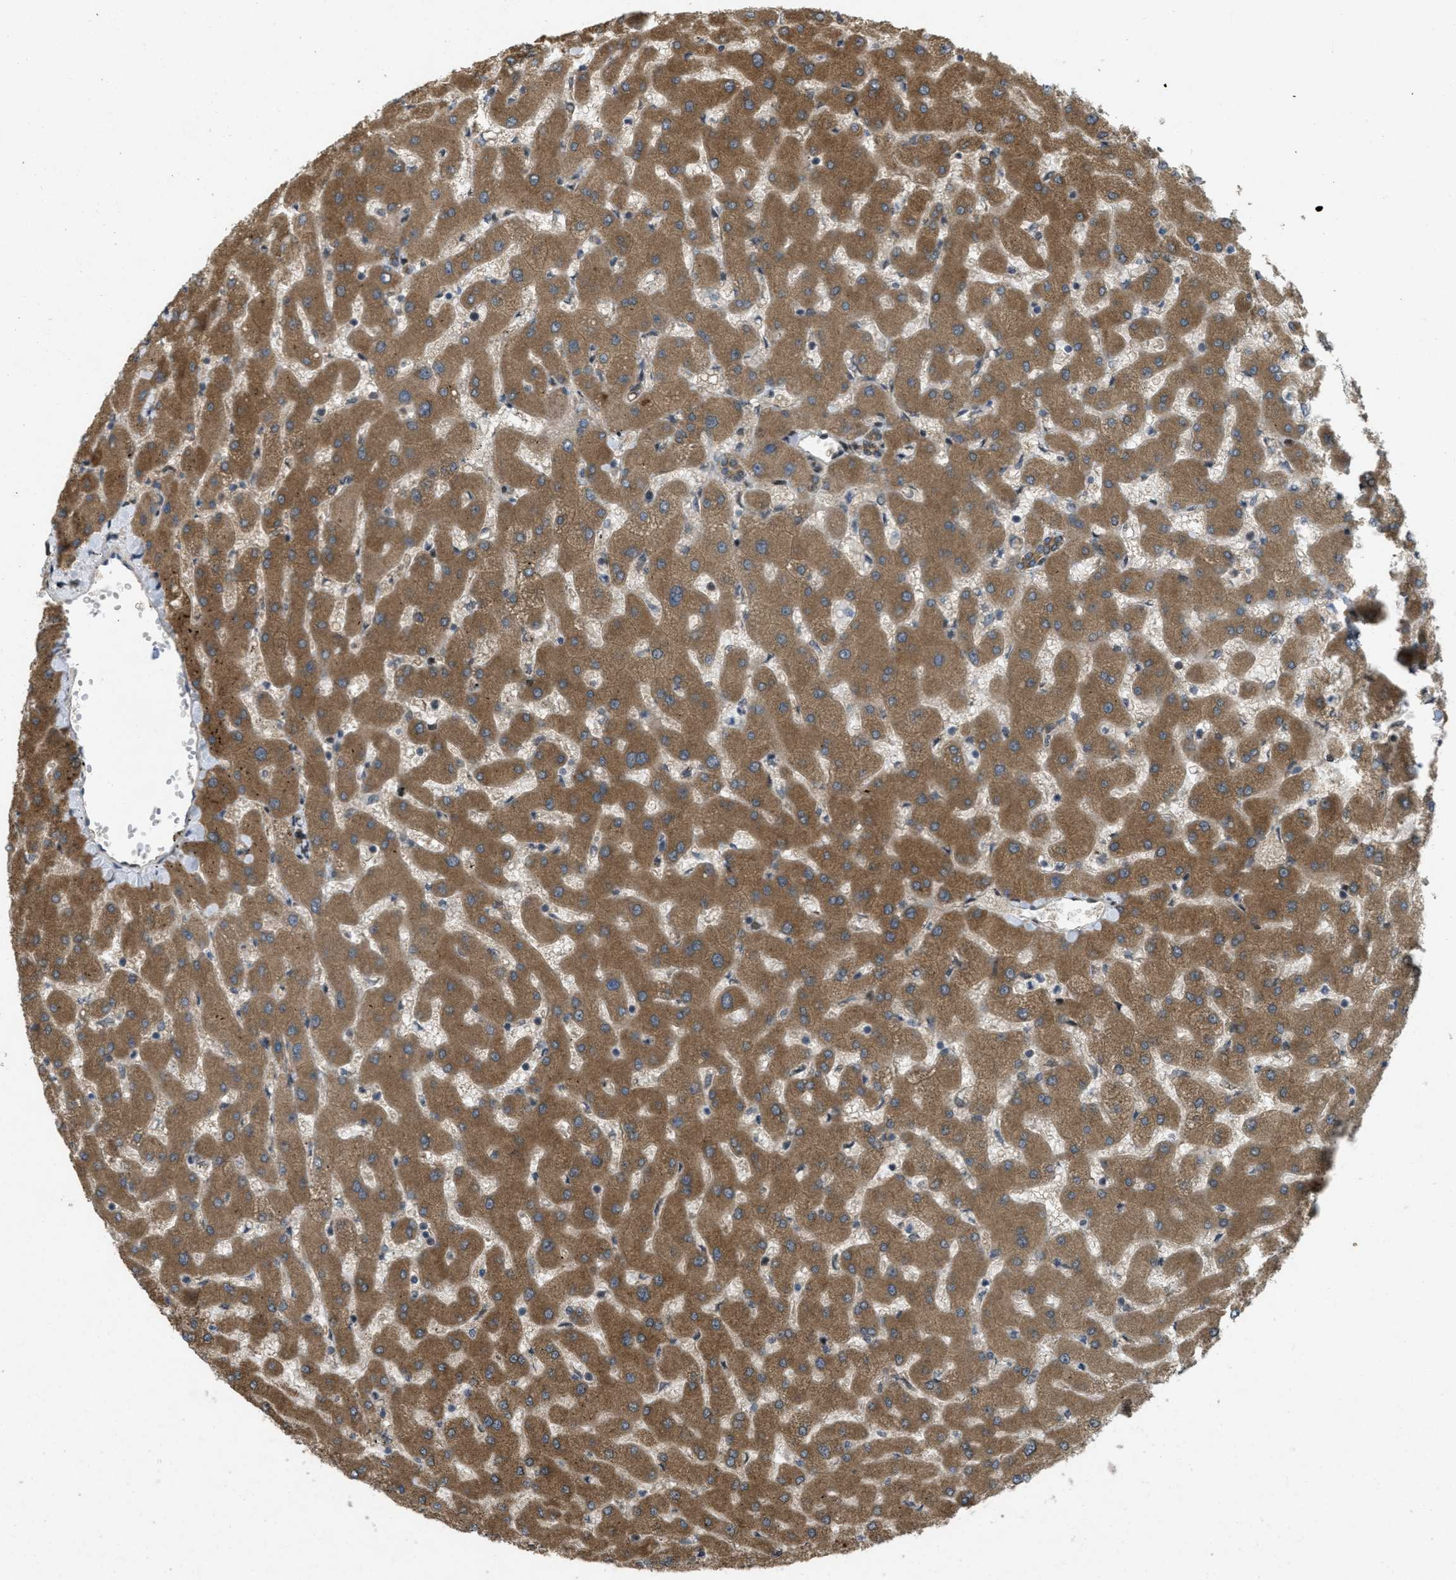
{"staining": {"intensity": "strong", "quantity": ">75%", "location": "cytoplasmic/membranous"}, "tissue": "liver", "cell_type": "Cholangiocytes", "image_type": "normal", "snomed": [{"axis": "morphology", "description": "Normal tissue, NOS"}, {"axis": "topography", "description": "Liver"}], "caption": "Protein expression analysis of benign human liver reveals strong cytoplasmic/membranous staining in approximately >75% of cholangiocytes.", "gene": "IFNLR1", "patient": {"sex": "female", "age": 63}}